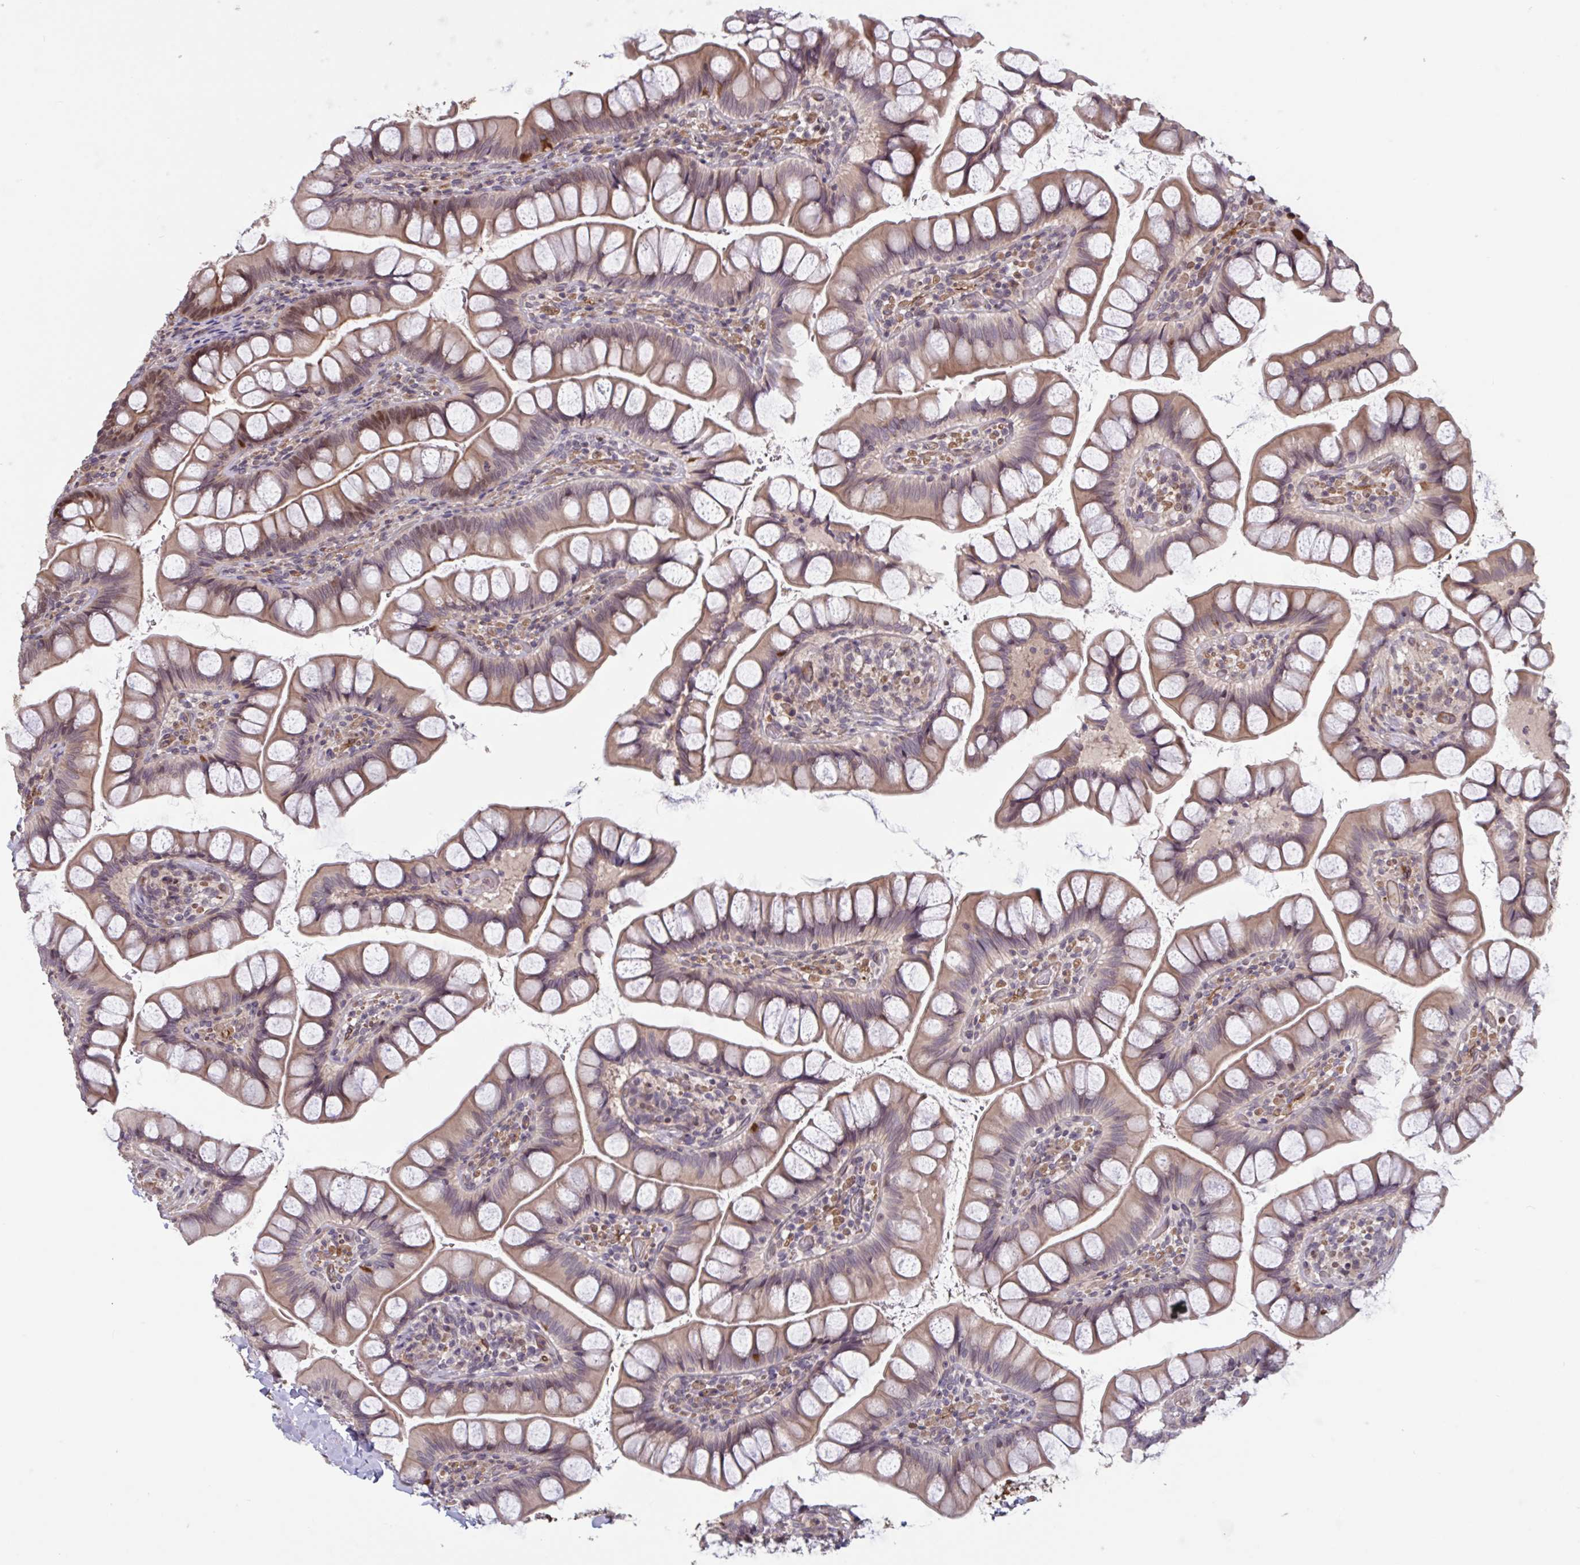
{"staining": {"intensity": "moderate", "quantity": ">75%", "location": "cytoplasmic/membranous,nuclear"}, "tissue": "small intestine", "cell_type": "Glandular cells", "image_type": "normal", "snomed": [{"axis": "morphology", "description": "Normal tissue, NOS"}, {"axis": "topography", "description": "Small intestine"}], "caption": "Human small intestine stained with a brown dye displays moderate cytoplasmic/membranous,nuclear positive expression in about >75% of glandular cells.", "gene": "IPO5", "patient": {"sex": "male", "age": 70}}